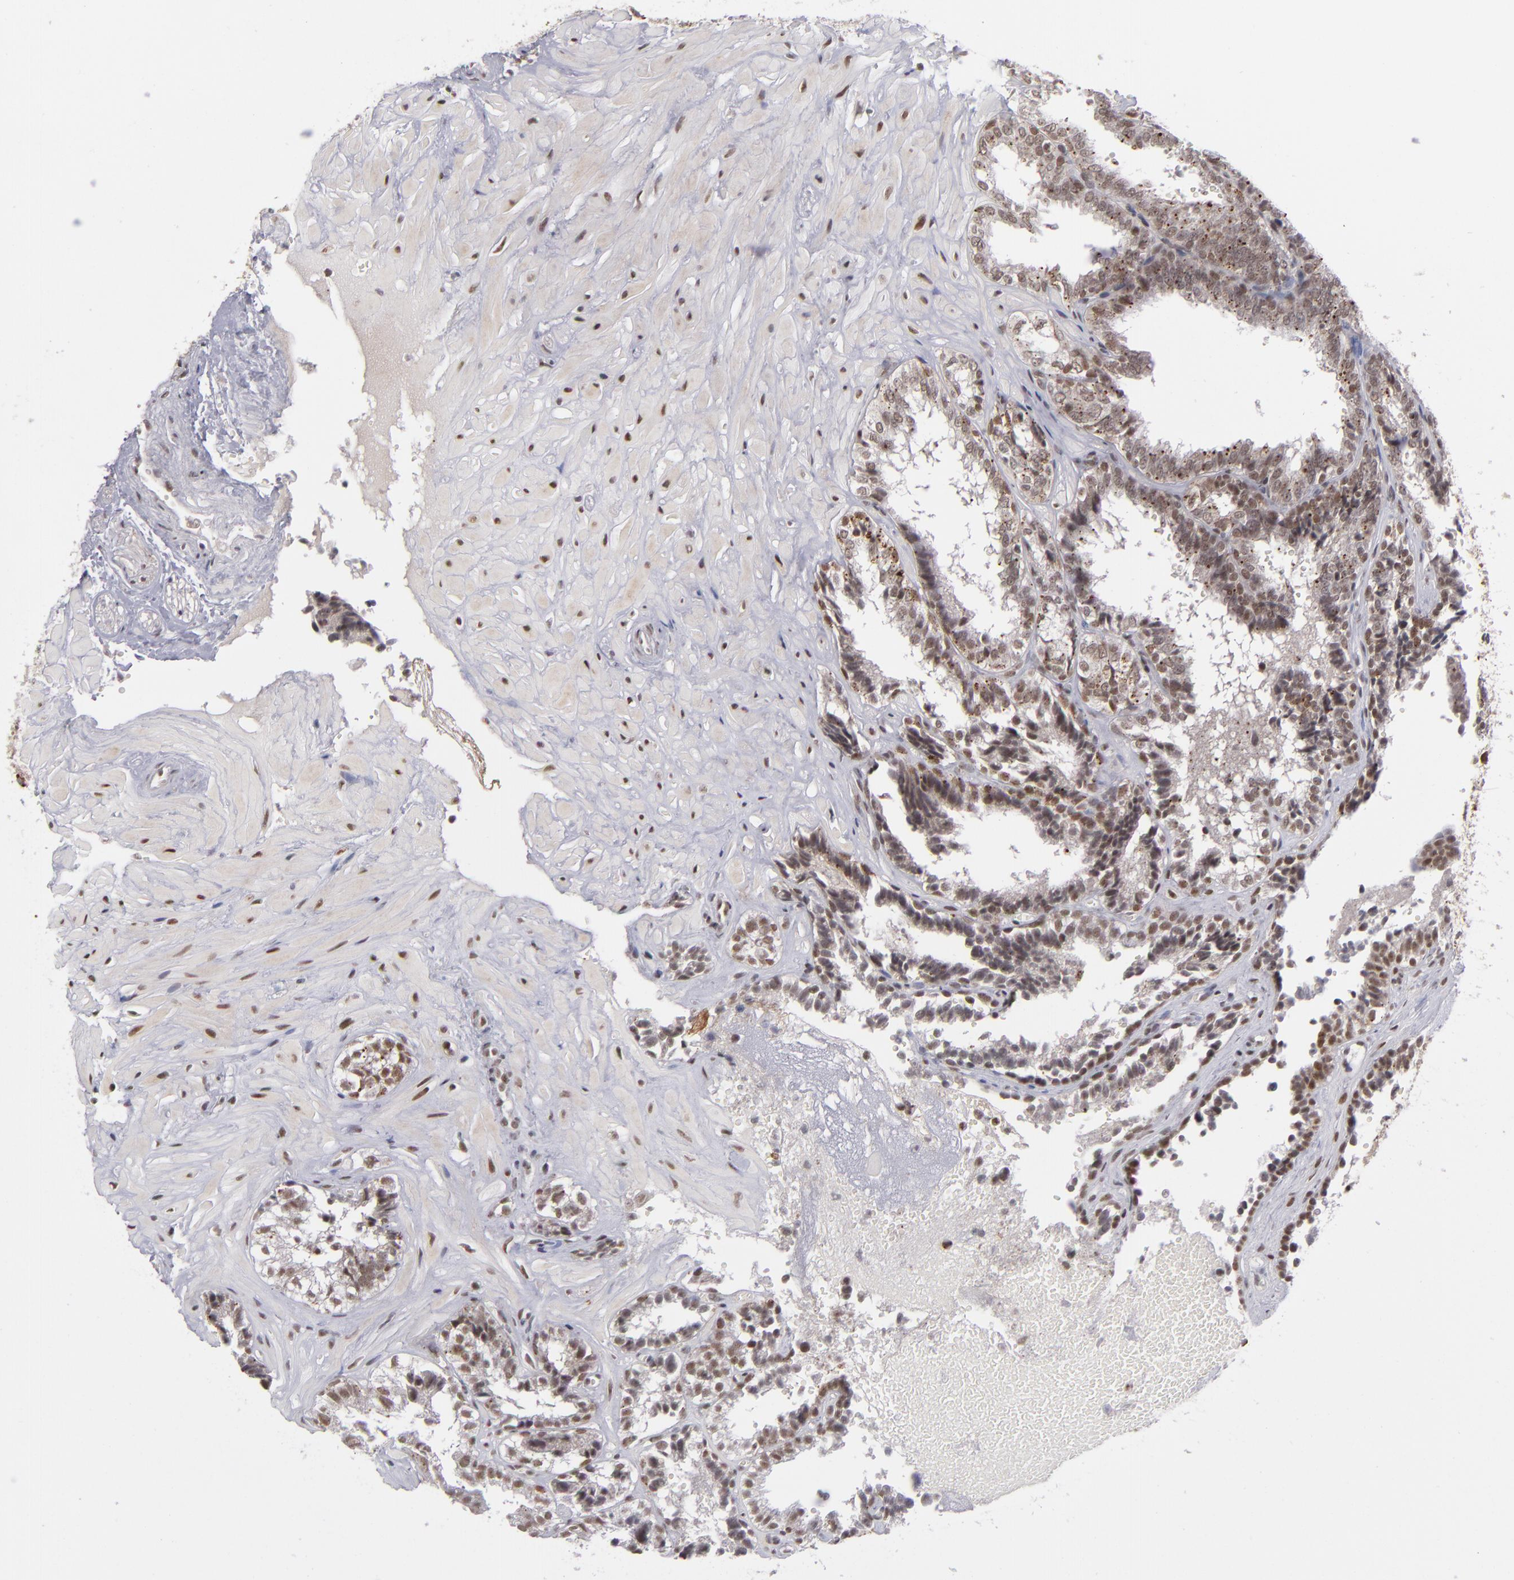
{"staining": {"intensity": "moderate", "quantity": "25%-75%", "location": "nuclear"}, "tissue": "seminal vesicle", "cell_type": "Glandular cells", "image_type": "normal", "snomed": [{"axis": "morphology", "description": "Normal tissue, NOS"}, {"axis": "topography", "description": "Seminal veicle"}], "caption": "This is an image of immunohistochemistry (IHC) staining of unremarkable seminal vesicle, which shows moderate expression in the nuclear of glandular cells.", "gene": "MLLT3", "patient": {"sex": "male", "age": 26}}